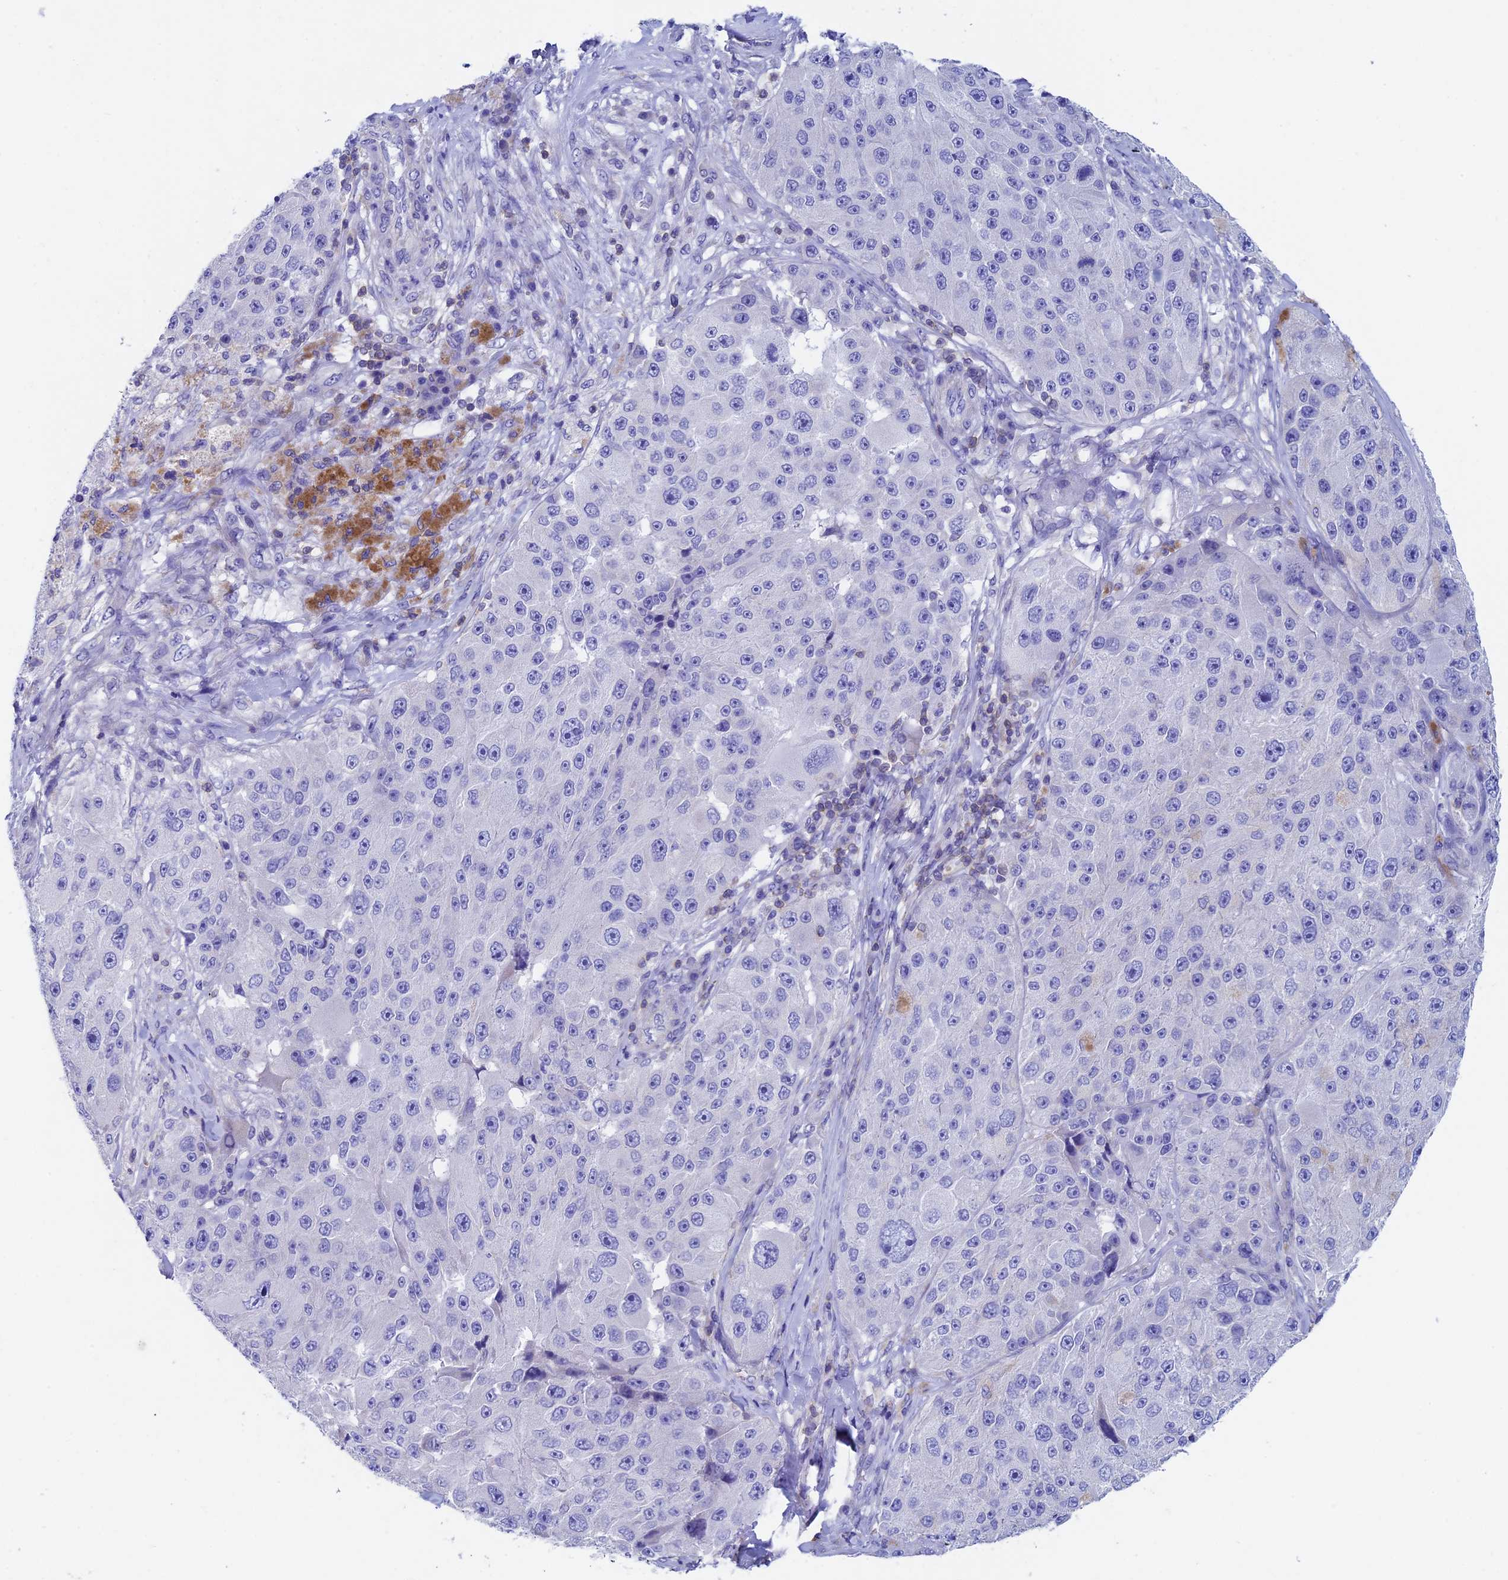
{"staining": {"intensity": "negative", "quantity": "none", "location": "none"}, "tissue": "melanoma", "cell_type": "Tumor cells", "image_type": "cancer", "snomed": [{"axis": "morphology", "description": "Malignant melanoma, Metastatic site"}, {"axis": "topography", "description": "Lymph node"}], "caption": "Immunohistochemical staining of melanoma reveals no significant staining in tumor cells. (DAB immunohistochemistry (IHC) with hematoxylin counter stain).", "gene": "SEPTIN1", "patient": {"sex": "male", "age": 62}}